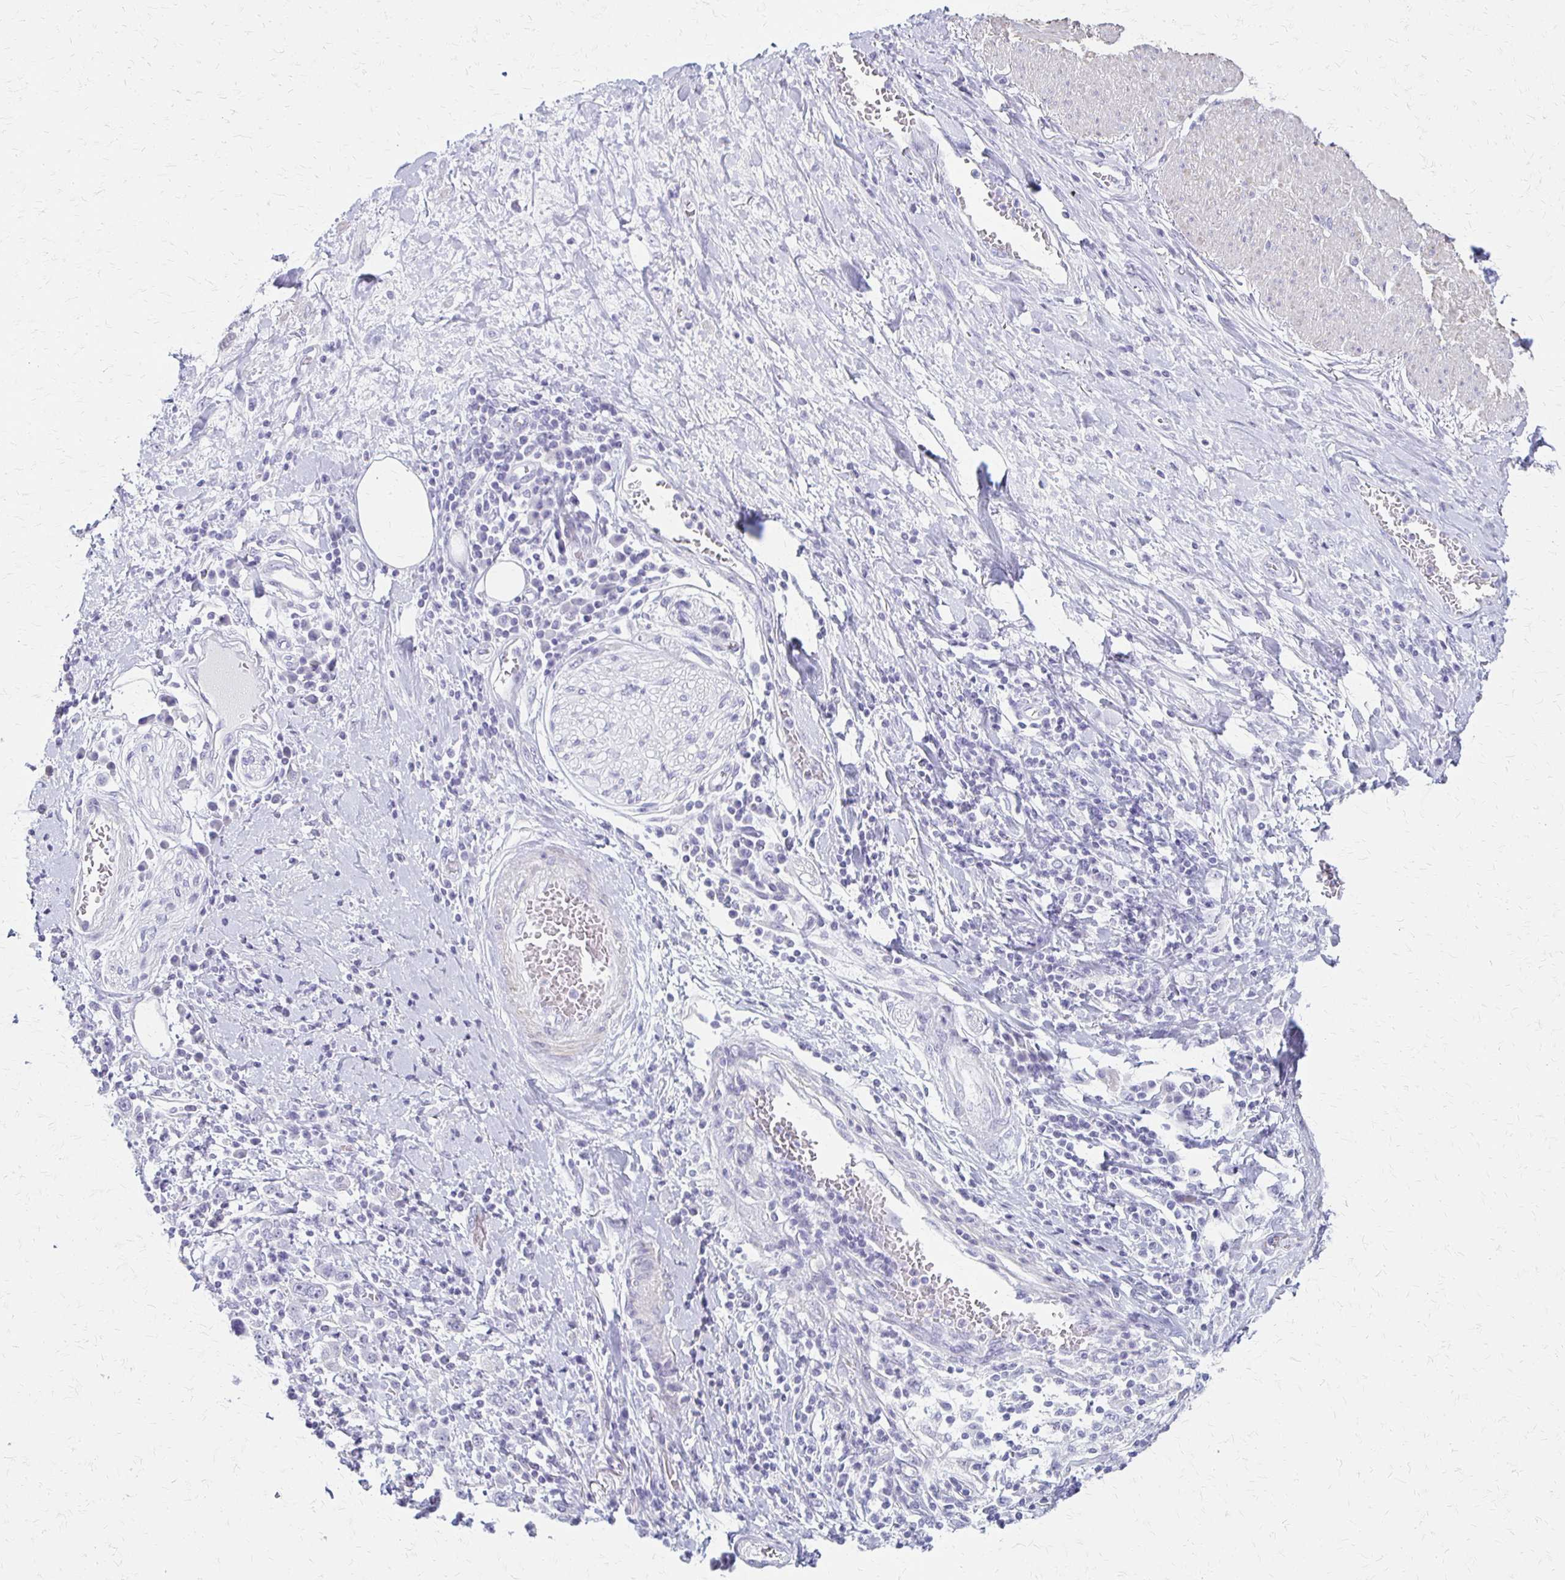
{"staining": {"intensity": "negative", "quantity": "none", "location": "none"}, "tissue": "stomach cancer", "cell_type": "Tumor cells", "image_type": "cancer", "snomed": [{"axis": "morphology", "description": "Normal tissue, NOS"}, {"axis": "morphology", "description": "Adenocarcinoma, NOS"}, {"axis": "topography", "description": "Stomach, upper"}, {"axis": "topography", "description": "Stomach"}], "caption": "Immunohistochemistry image of human stomach cancer (adenocarcinoma) stained for a protein (brown), which demonstrates no expression in tumor cells.", "gene": "IVL", "patient": {"sex": "male", "age": 59}}